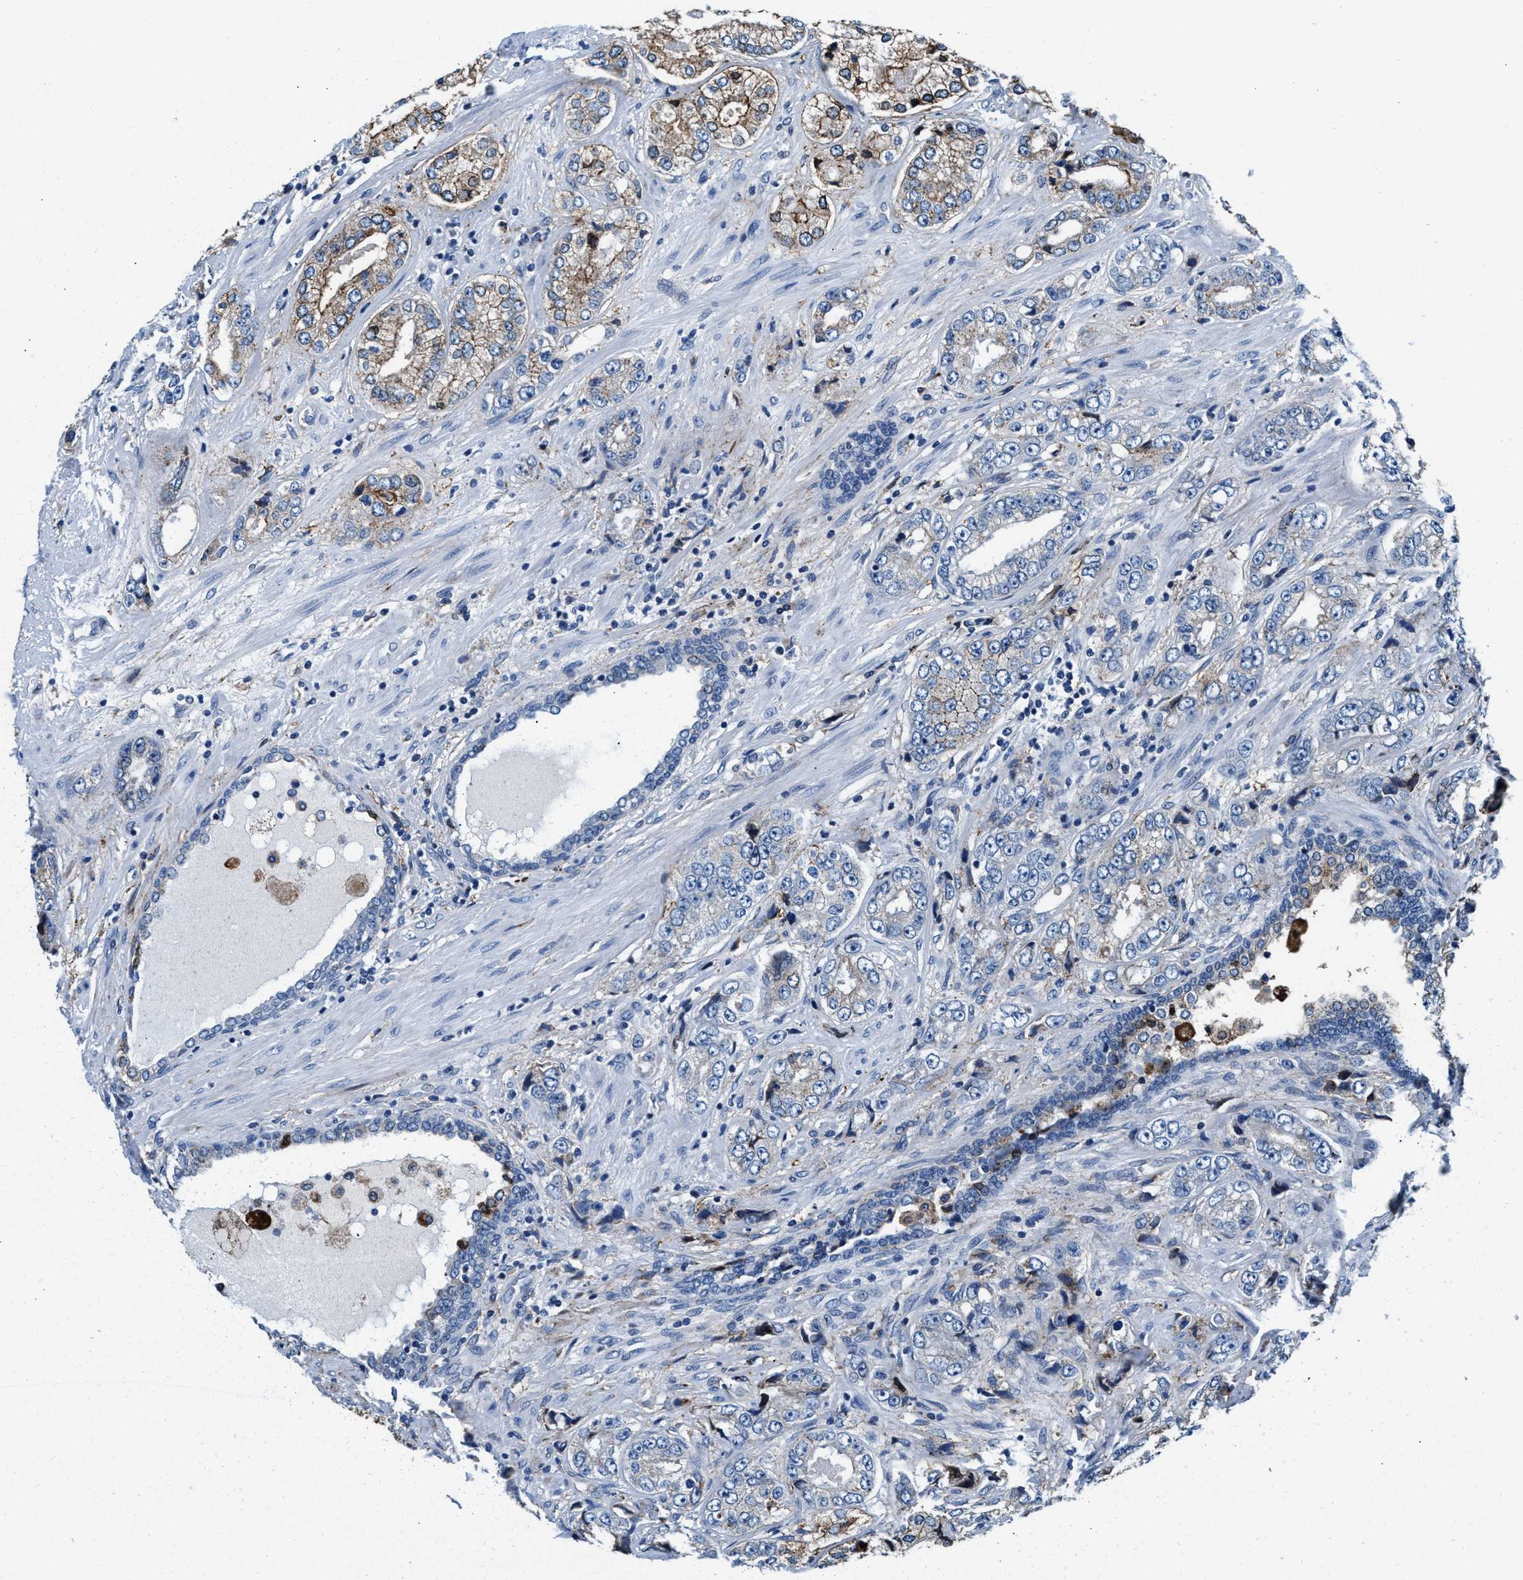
{"staining": {"intensity": "moderate", "quantity": "<25%", "location": "cytoplasmic/membranous"}, "tissue": "prostate cancer", "cell_type": "Tumor cells", "image_type": "cancer", "snomed": [{"axis": "morphology", "description": "Adenocarcinoma, High grade"}, {"axis": "topography", "description": "Prostate"}], "caption": "Prostate cancer was stained to show a protein in brown. There is low levels of moderate cytoplasmic/membranous expression in approximately <25% of tumor cells.", "gene": "SLFN11", "patient": {"sex": "male", "age": 61}}